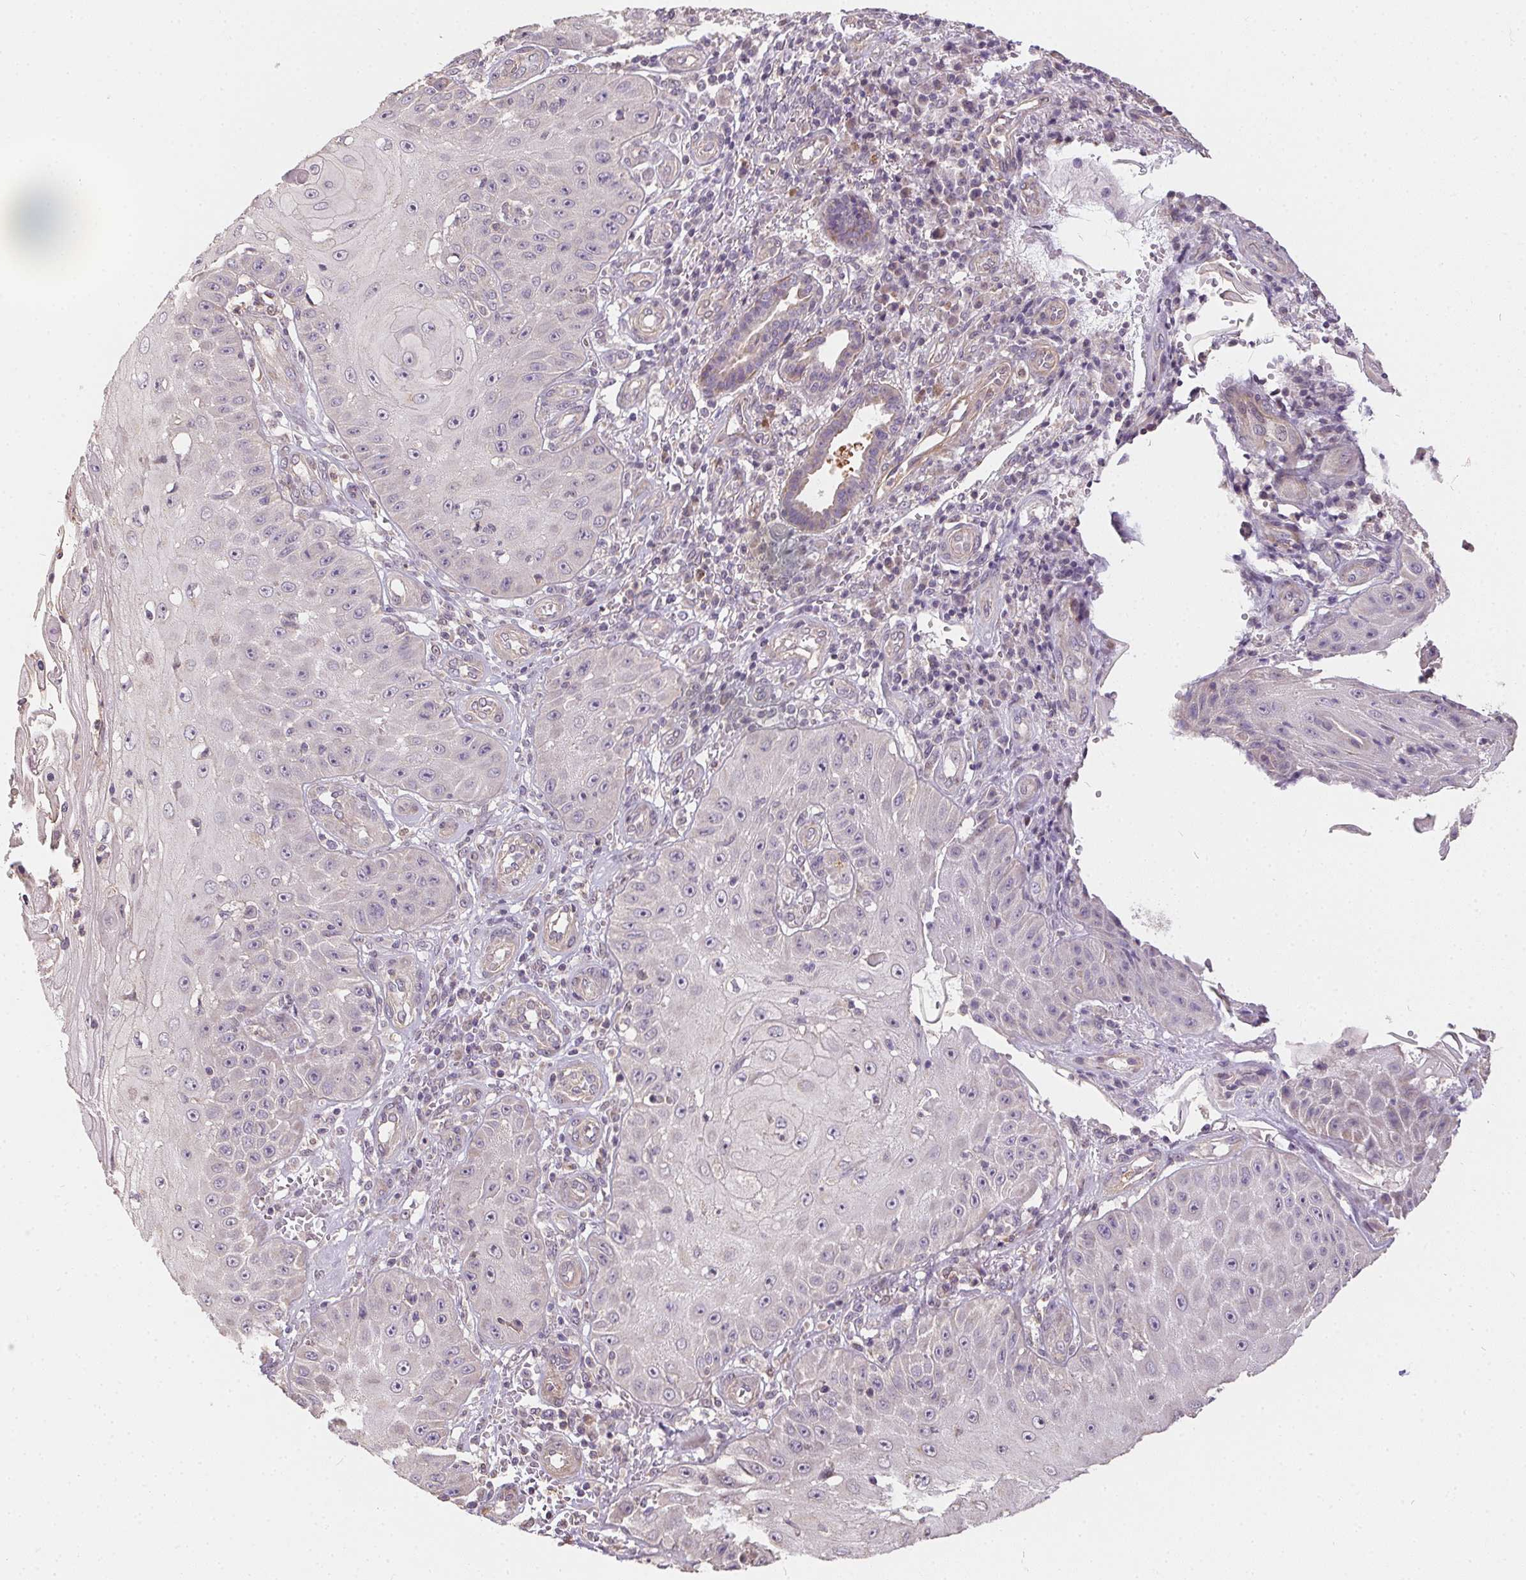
{"staining": {"intensity": "negative", "quantity": "none", "location": "none"}, "tissue": "skin cancer", "cell_type": "Tumor cells", "image_type": "cancer", "snomed": [{"axis": "morphology", "description": "Squamous cell carcinoma, NOS"}, {"axis": "topography", "description": "Skin"}], "caption": "Immunohistochemical staining of skin cancer reveals no significant positivity in tumor cells.", "gene": "REV3L", "patient": {"sex": "male", "age": 70}}